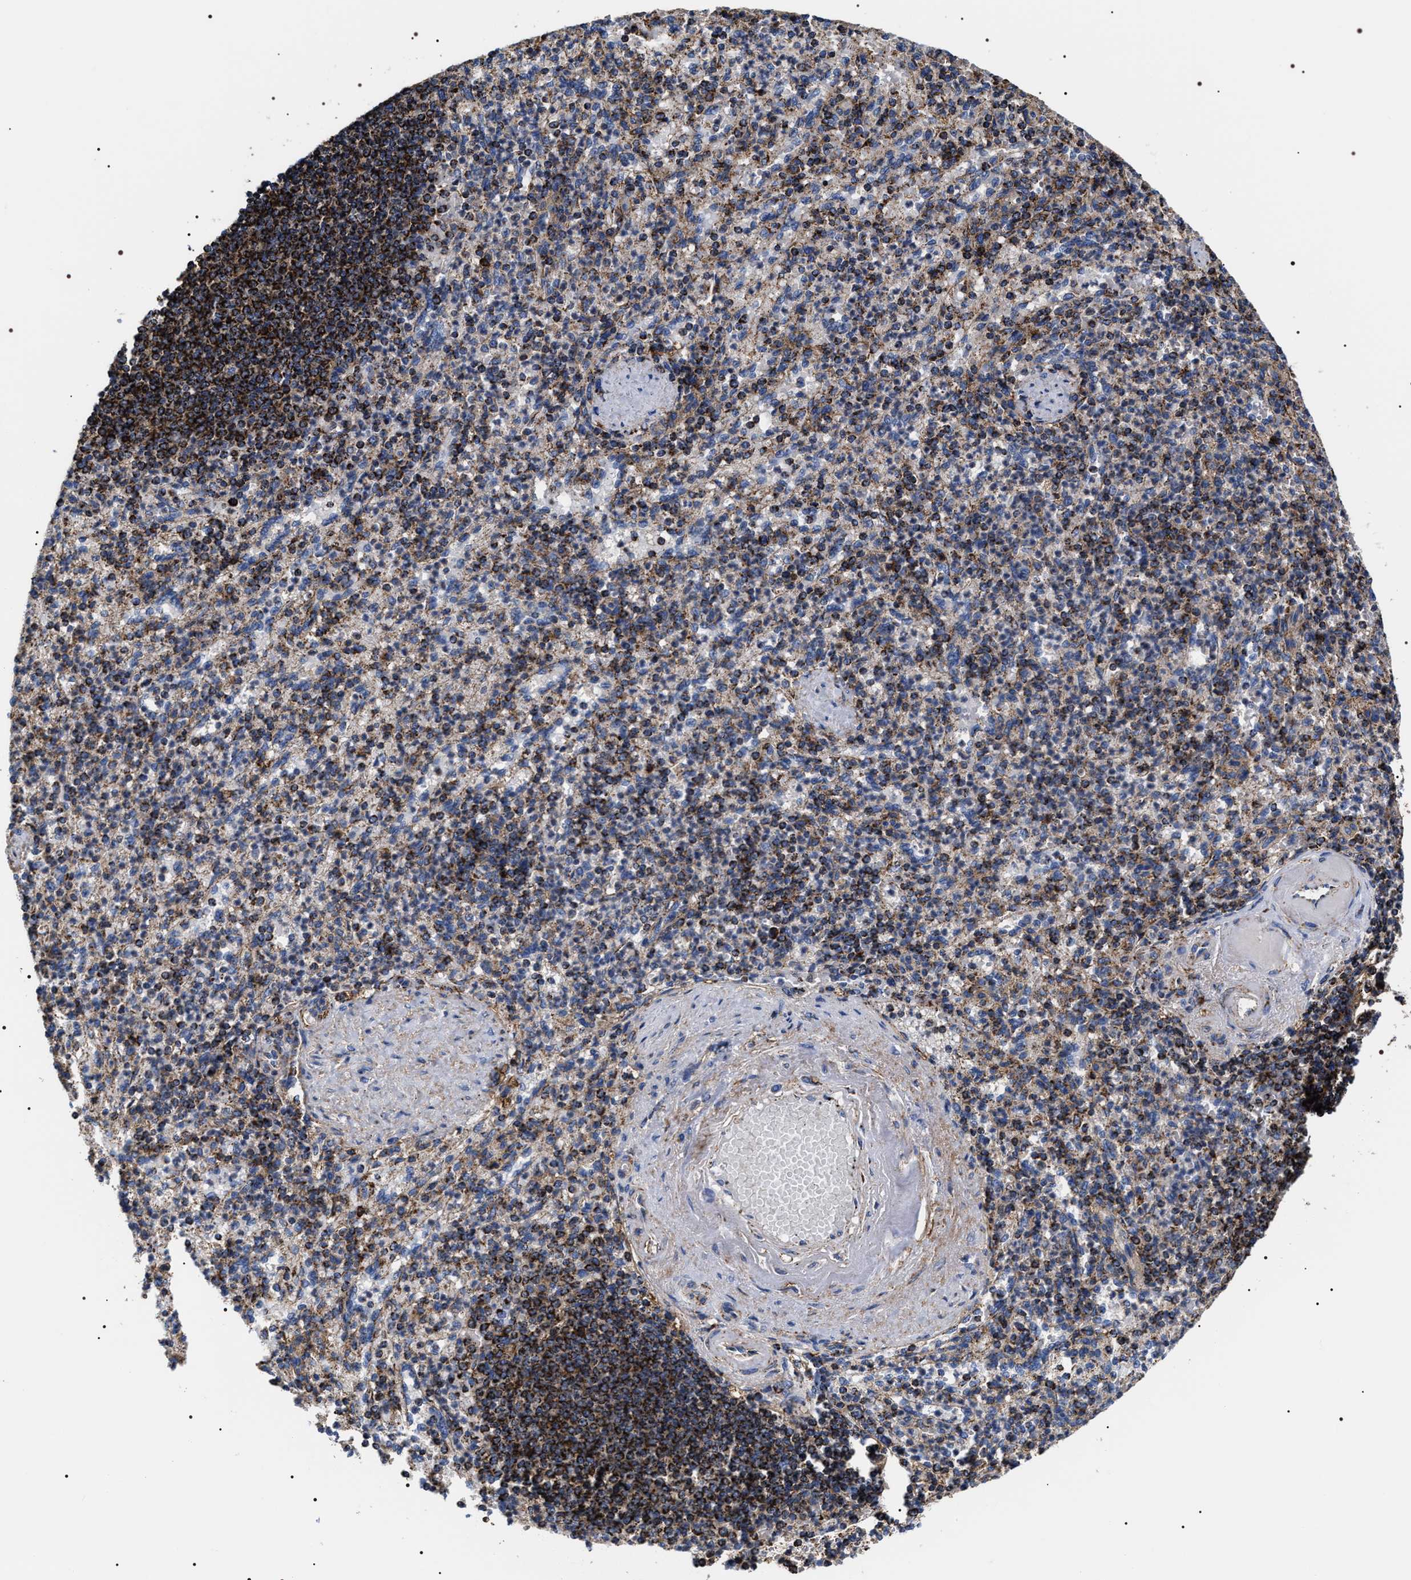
{"staining": {"intensity": "strong", "quantity": "25%-75%", "location": "cytoplasmic/membranous"}, "tissue": "spleen", "cell_type": "Cells in red pulp", "image_type": "normal", "snomed": [{"axis": "morphology", "description": "Normal tissue, NOS"}, {"axis": "topography", "description": "Spleen"}], "caption": "A high amount of strong cytoplasmic/membranous positivity is appreciated in approximately 25%-75% of cells in red pulp in normal spleen.", "gene": "COG5", "patient": {"sex": "female", "age": 74}}